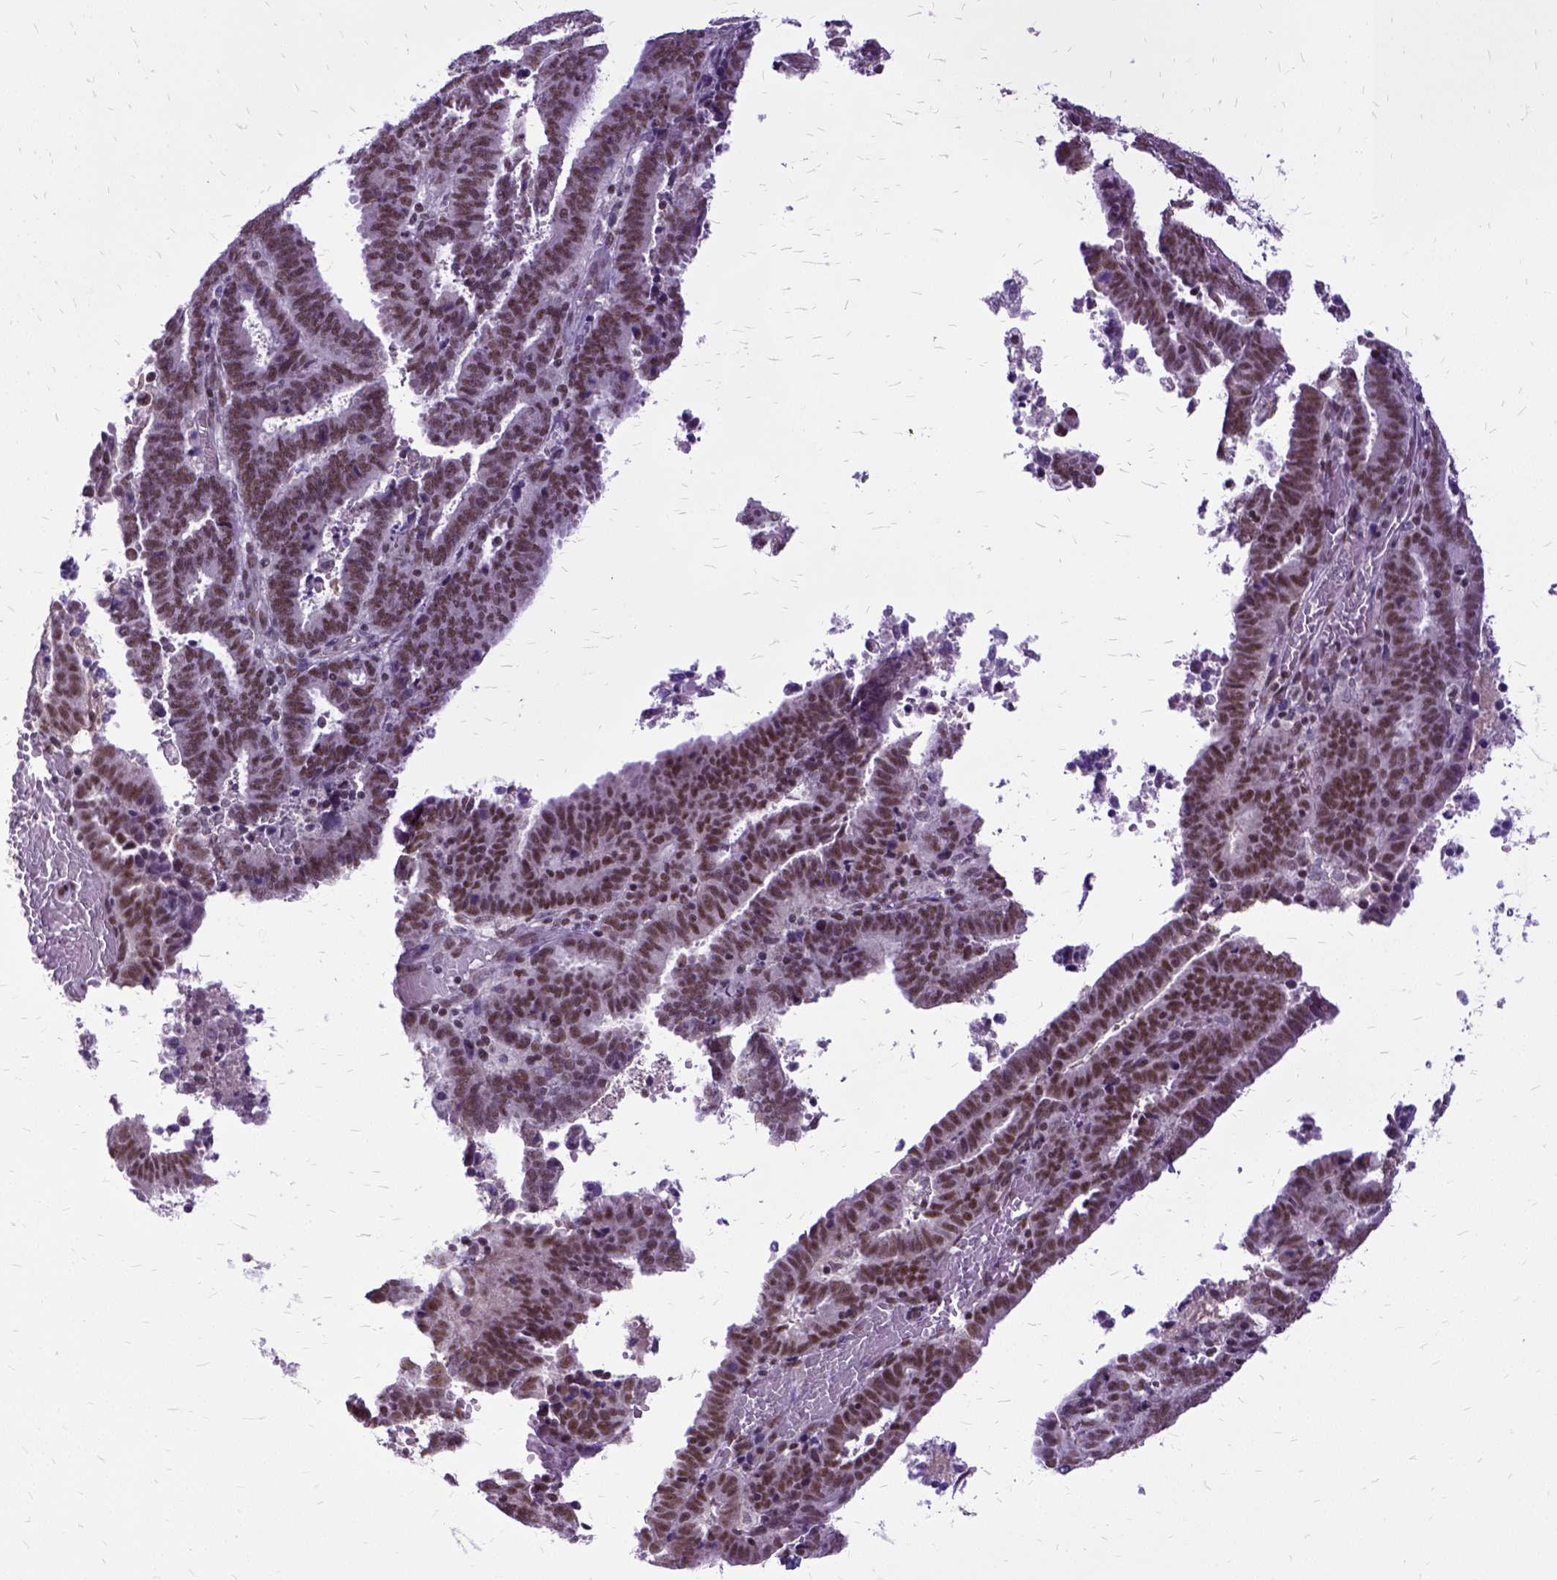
{"staining": {"intensity": "moderate", "quantity": ">75%", "location": "nuclear"}, "tissue": "endometrial cancer", "cell_type": "Tumor cells", "image_type": "cancer", "snomed": [{"axis": "morphology", "description": "Adenocarcinoma, NOS"}, {"axis": "topography", "description": "Uterus"}], "caption": "Moderate nuclear protein positivity is seen in approximately >75% of tumor cells in endometrial cancer. Nuclei are stained in blue.", "gene": "SETD1A", "patient": {"sex": "female", "age": 83}}